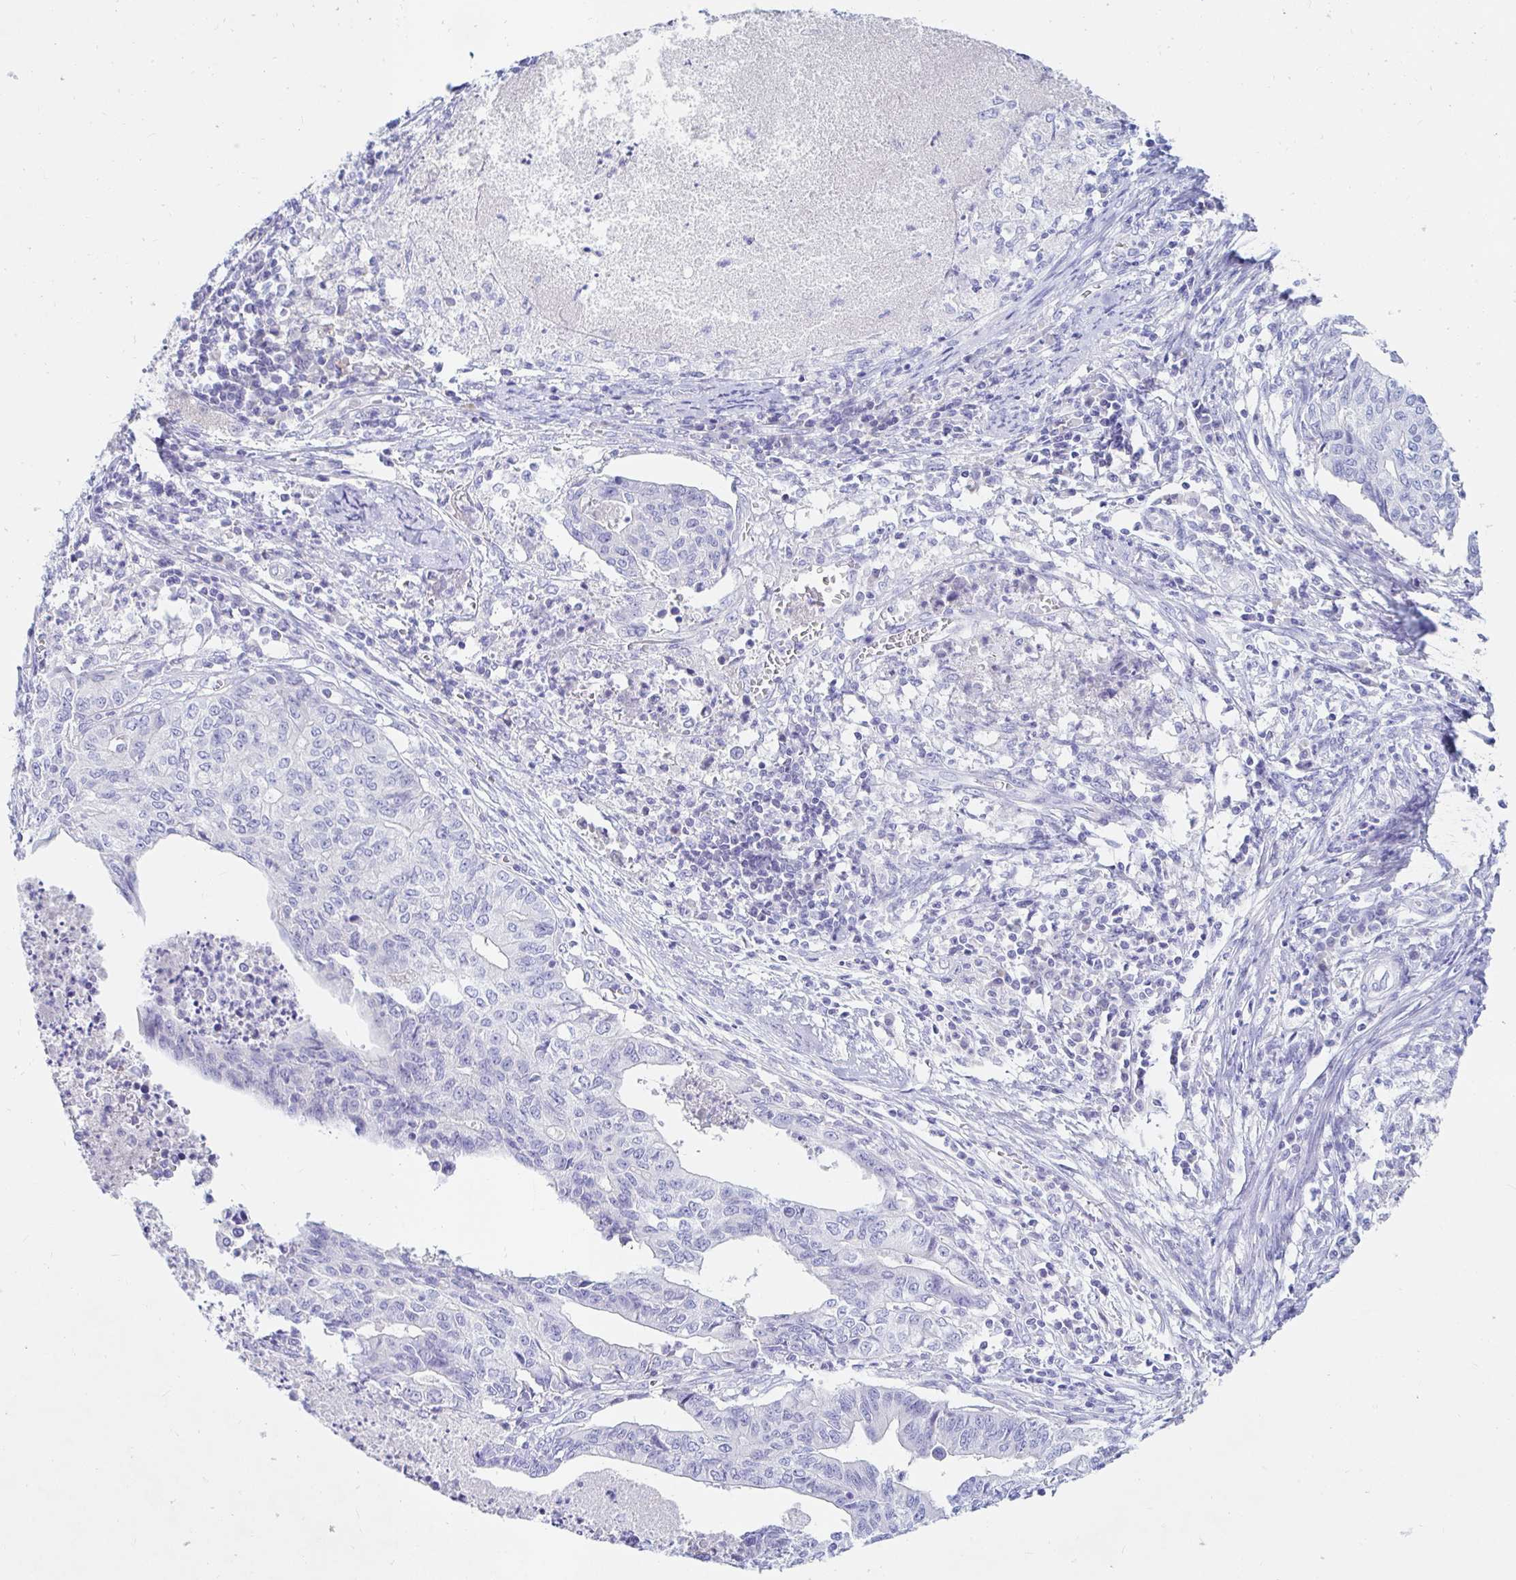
{"staining": {"intensity": "negative", "quantity": "none", "location": "none"}, "tissue": "endometrial cancer", "cell_type": "Tumor cells", "image_type": "cancer", "snomed": [{"axis": "morphology", "description": "Adenocarcinoma, NOS"}, {"axis": "topography", "description": "Endometrium"}], "caption": "Tumor cells are negative for protein expression in human endometrial adenocarcinoma.", "gene": "NR2E1", "patient": {"sex": "female", "age": 65}}